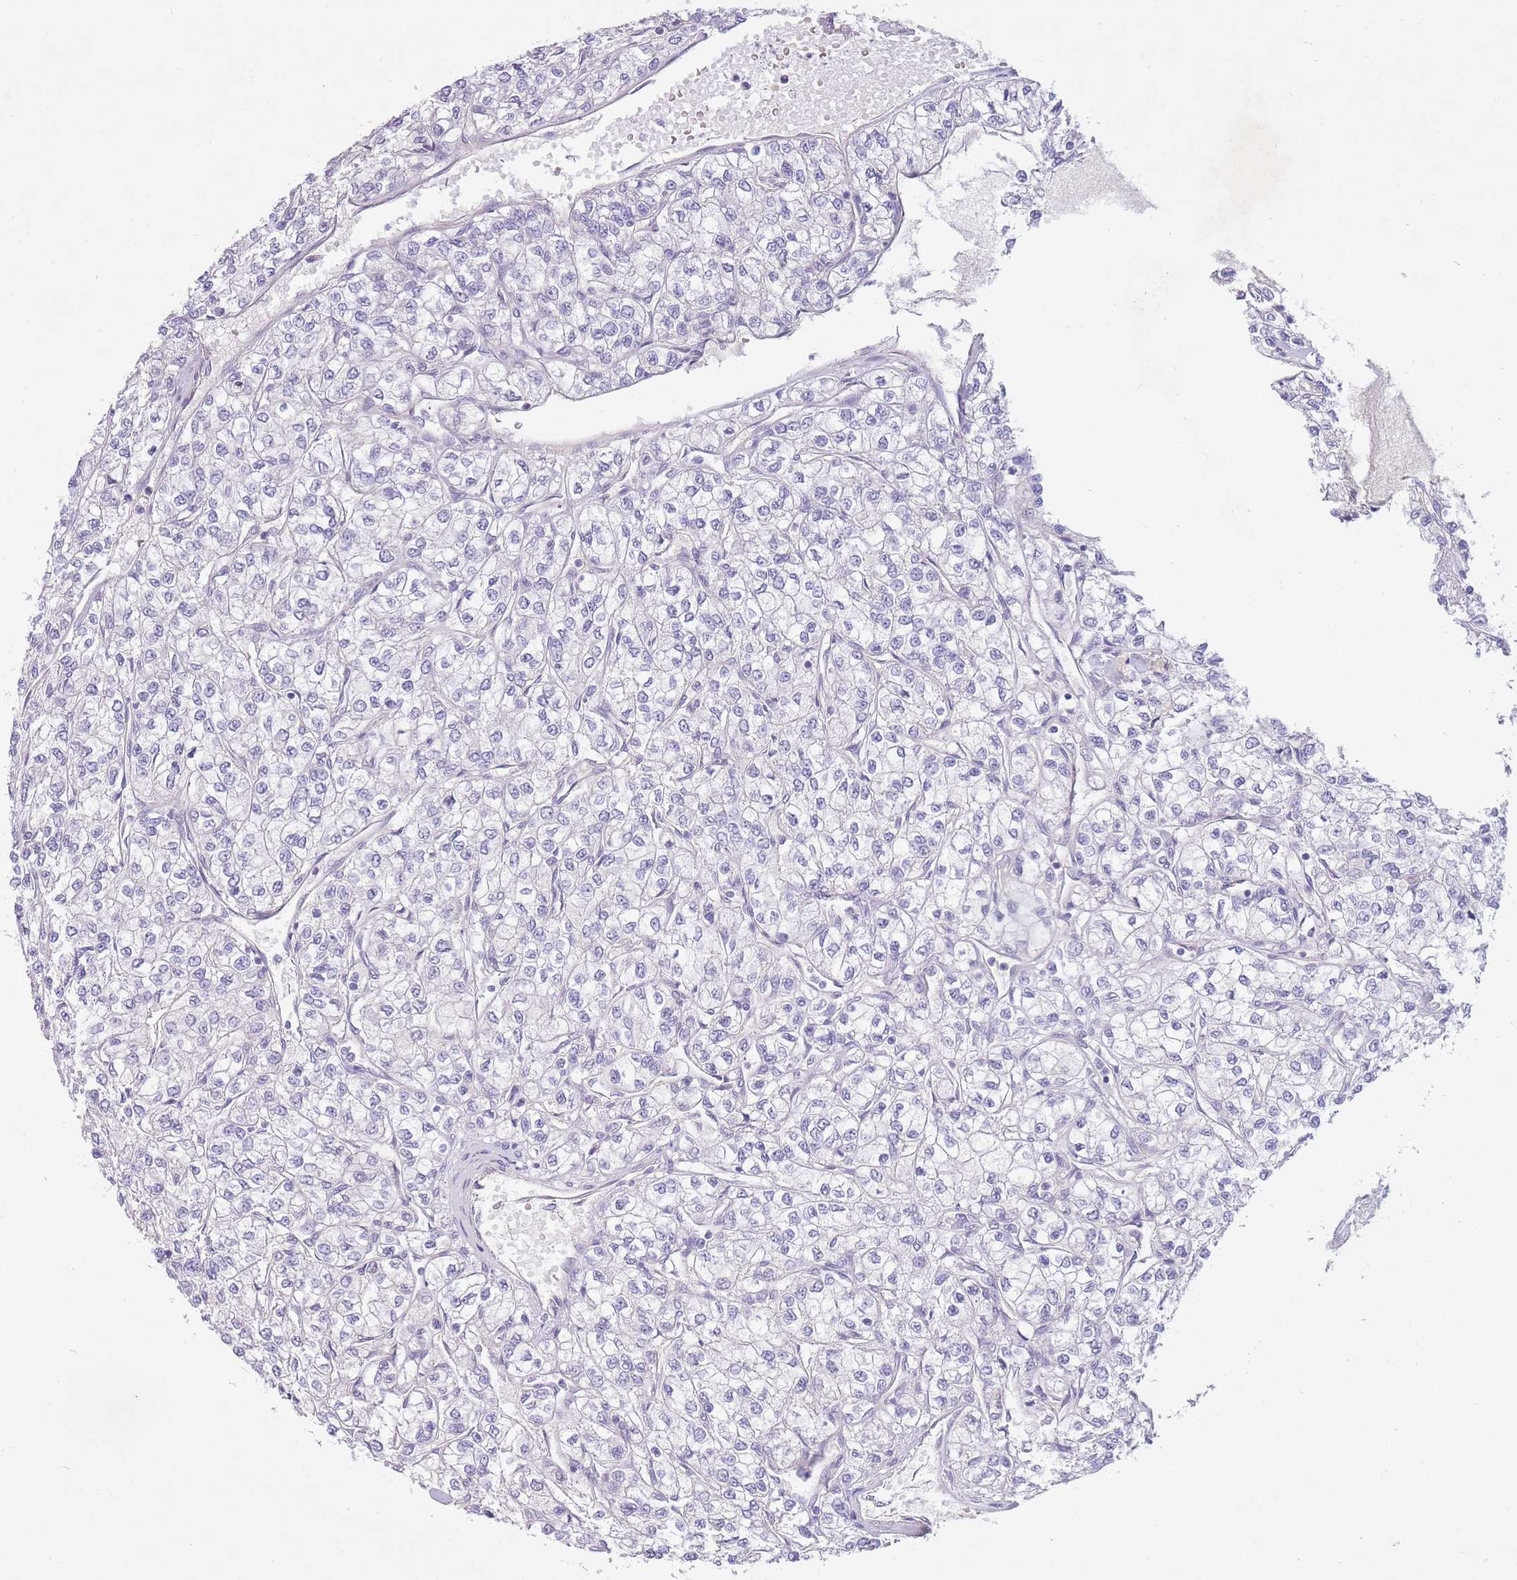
{"staining": {"intensity": "negative", "quantity": "none", "location": "none"}, "tissue": "renal cancer", "cell_type": "Tumor cells", "image_type": "cancer", "snomed": [{"axis": "morphology", "description": "Adenocarcinoma, NOS"}, {"axis": "topography", "description": "Kidney"}], "caption": "The immunohistochemistry micrograph has no significant expression in tumor cells of renal cancer (adenocarcinoma) tissue.", "gene": "PNPLA5", "patient": {"sex": "male", "age": 80}}